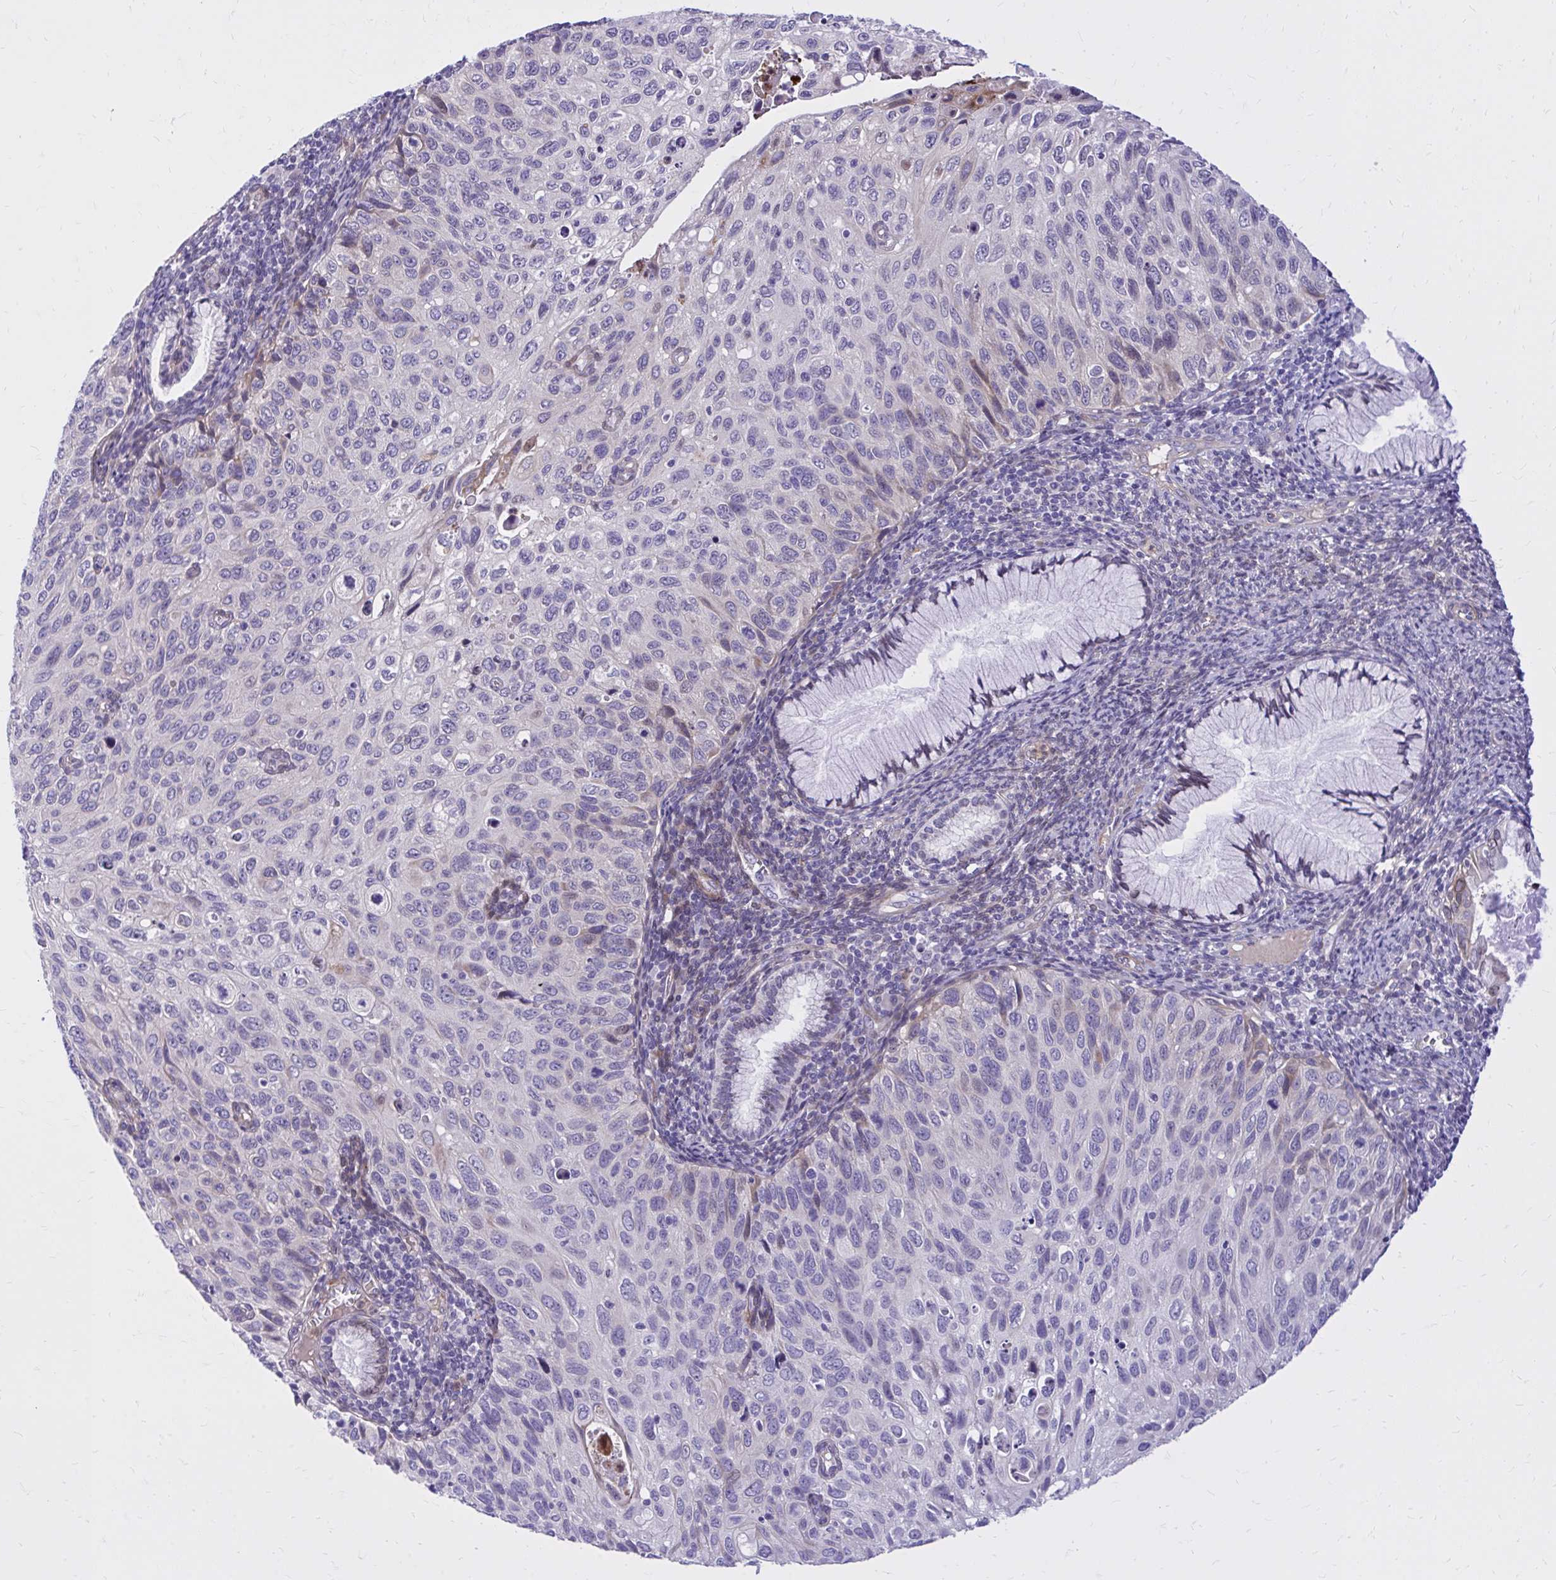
{"staining": {"intensity": "negative", "quantity": "none", "location": "none"}, "tissue": "cervical cancer", "cell_type": "Tumor cells", "image_type": "cancer", "snomed": [{"axis": "morphology", "description": "Squamous cell carcinoma, NOS"}, {"axis": "topography", "description": "Cervix"}], "caption": "Tumor cells are negative for brown protein staining in squamous cell carcinoma (cervical).", "gene": "ADAMTSL1", "patient": {"sex": "female", "age": 70}}